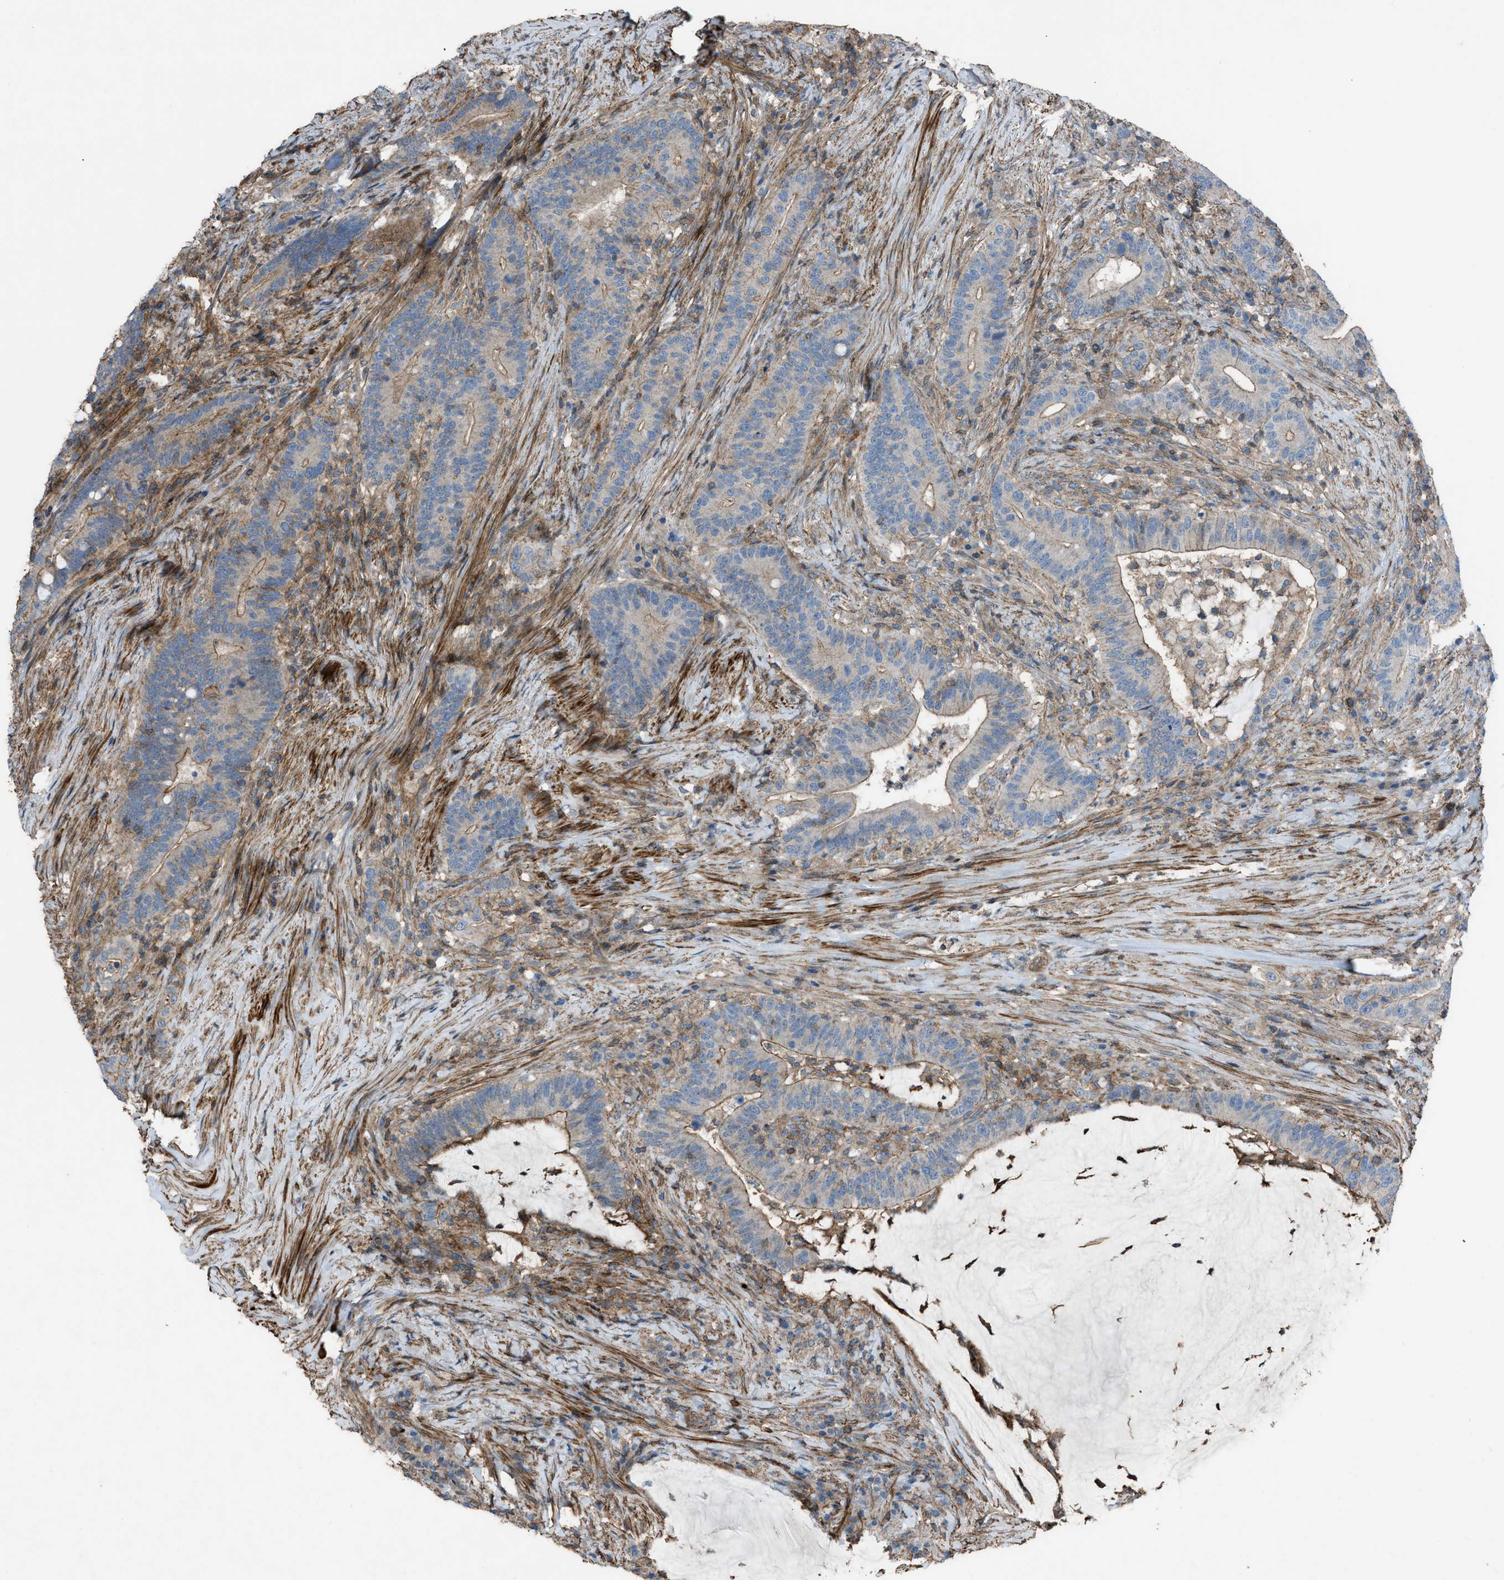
{"staining": {"intensity": "weak", "quantity": ">75%", "location": "cytoplasmic/membranous"}, "tissue": "colorectal cancer", "cell_type": "Tumor cells", "image_type": "cancer", "snomed": [{"axis": "morphology", "description": "Normal tissue, NOS"}, {"axis": "morphology", "description": "Adenocarcinoma, NOS"}, {"axis": "topography", "description": "Colon"}], "caption": "Immunohistochemical staining of colorectal cancer (adenocarcinoma) exhibits weak cytoplasmic/membranous protein staining in about >75% of tumor cells.", "gene": "NCK2", "patient": {"sex": "female", "age": 66}}